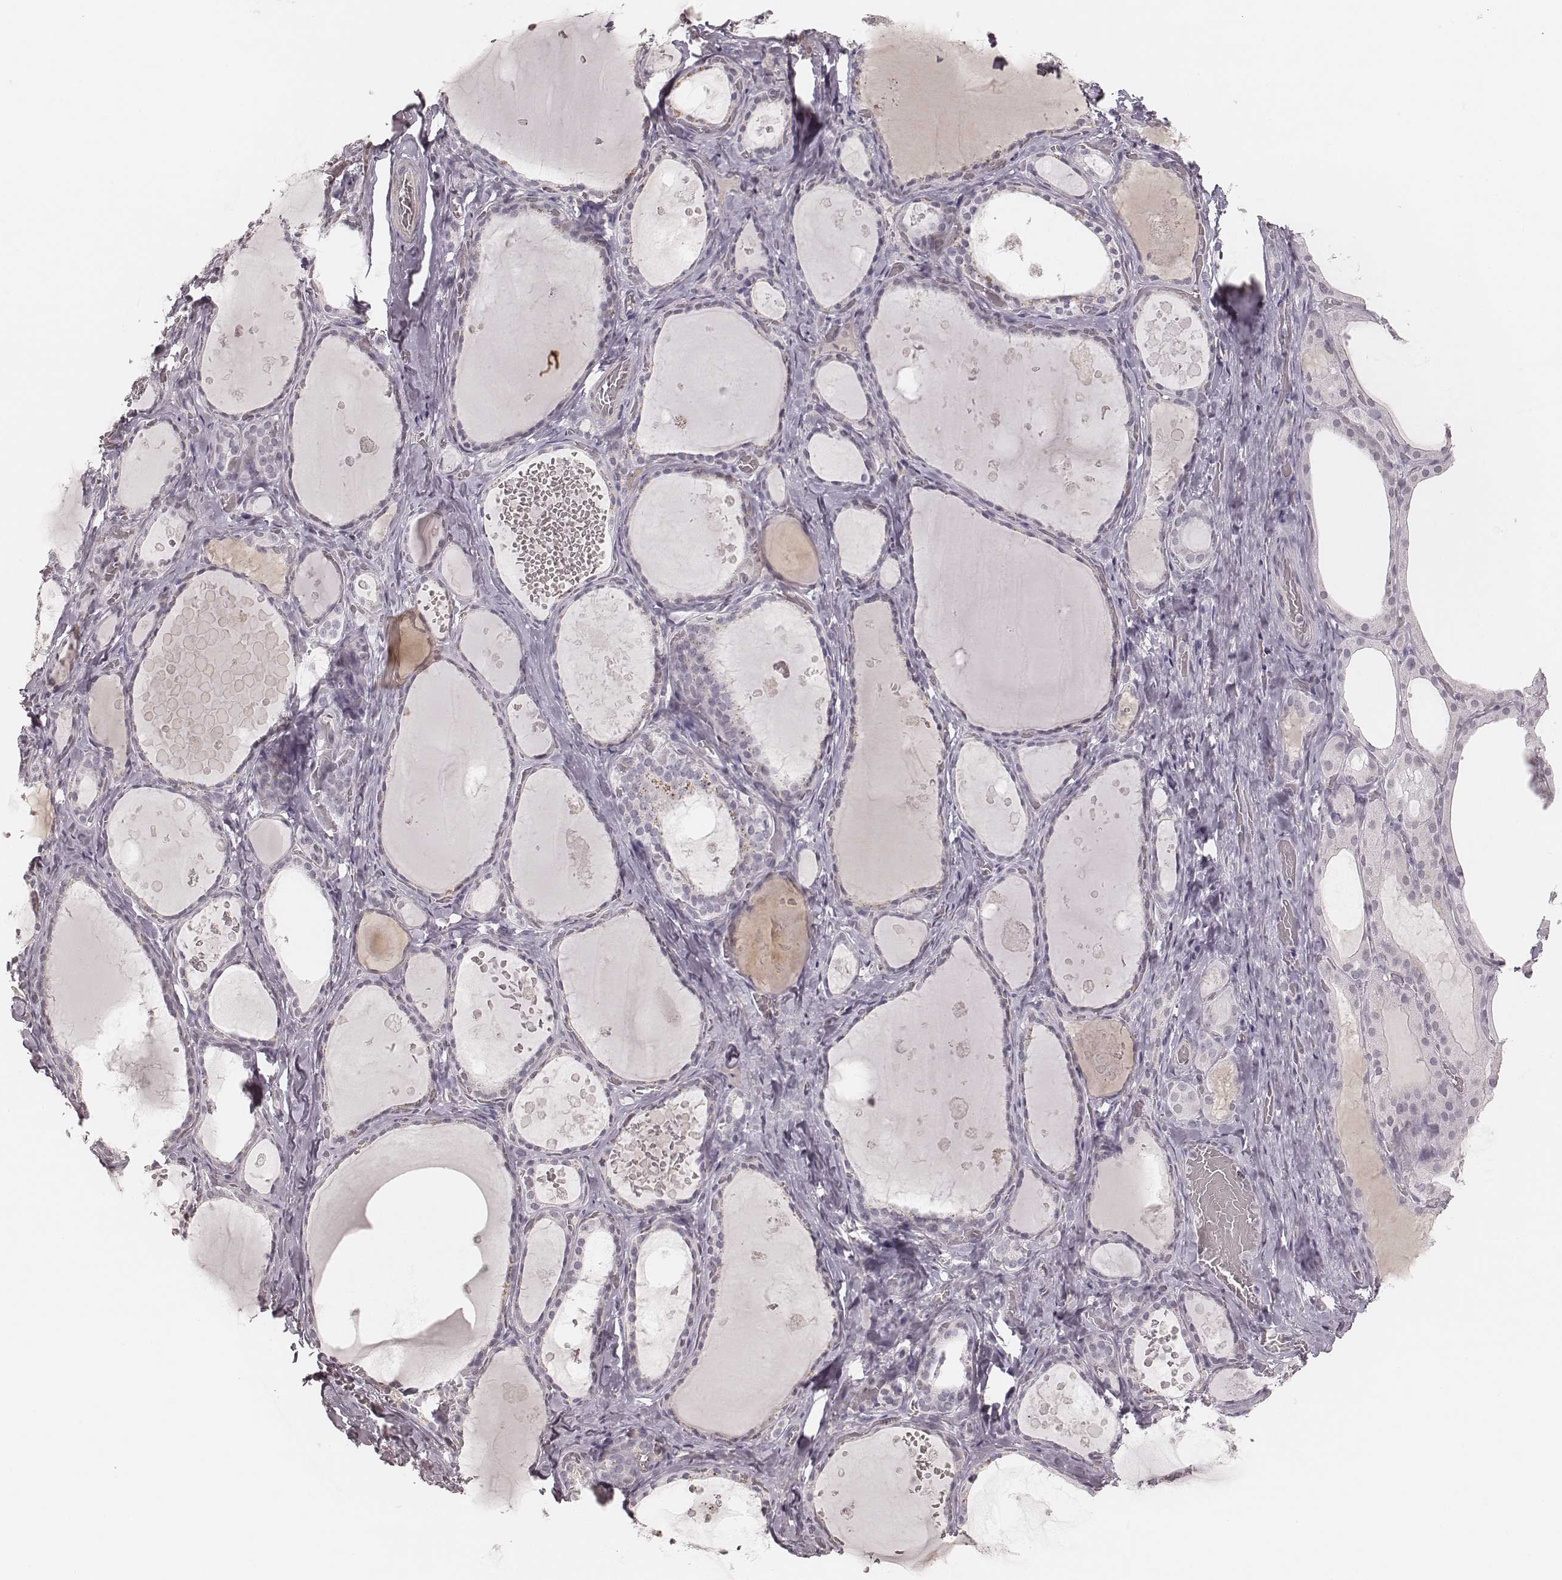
{"staining": {"intensity": "negative", "quantity": "none", "location": "none"}, "tissue": "thyroid gland", "cell_type": "Glandular cells", "image_type": "normal", "snomed": [{"axis": "morphology", "description": "Normal tissue, NOS"}, {"axis": "topography", "description": "Thyroid gland"}], "caption": "Immunohistochemistry (IHC) histopathology image of benign thyroid gland stained for a protein (brown), which shows no staining in glandular cells.", "gene": "MSX1", "patient": {"sex": "female", "age": 56}}